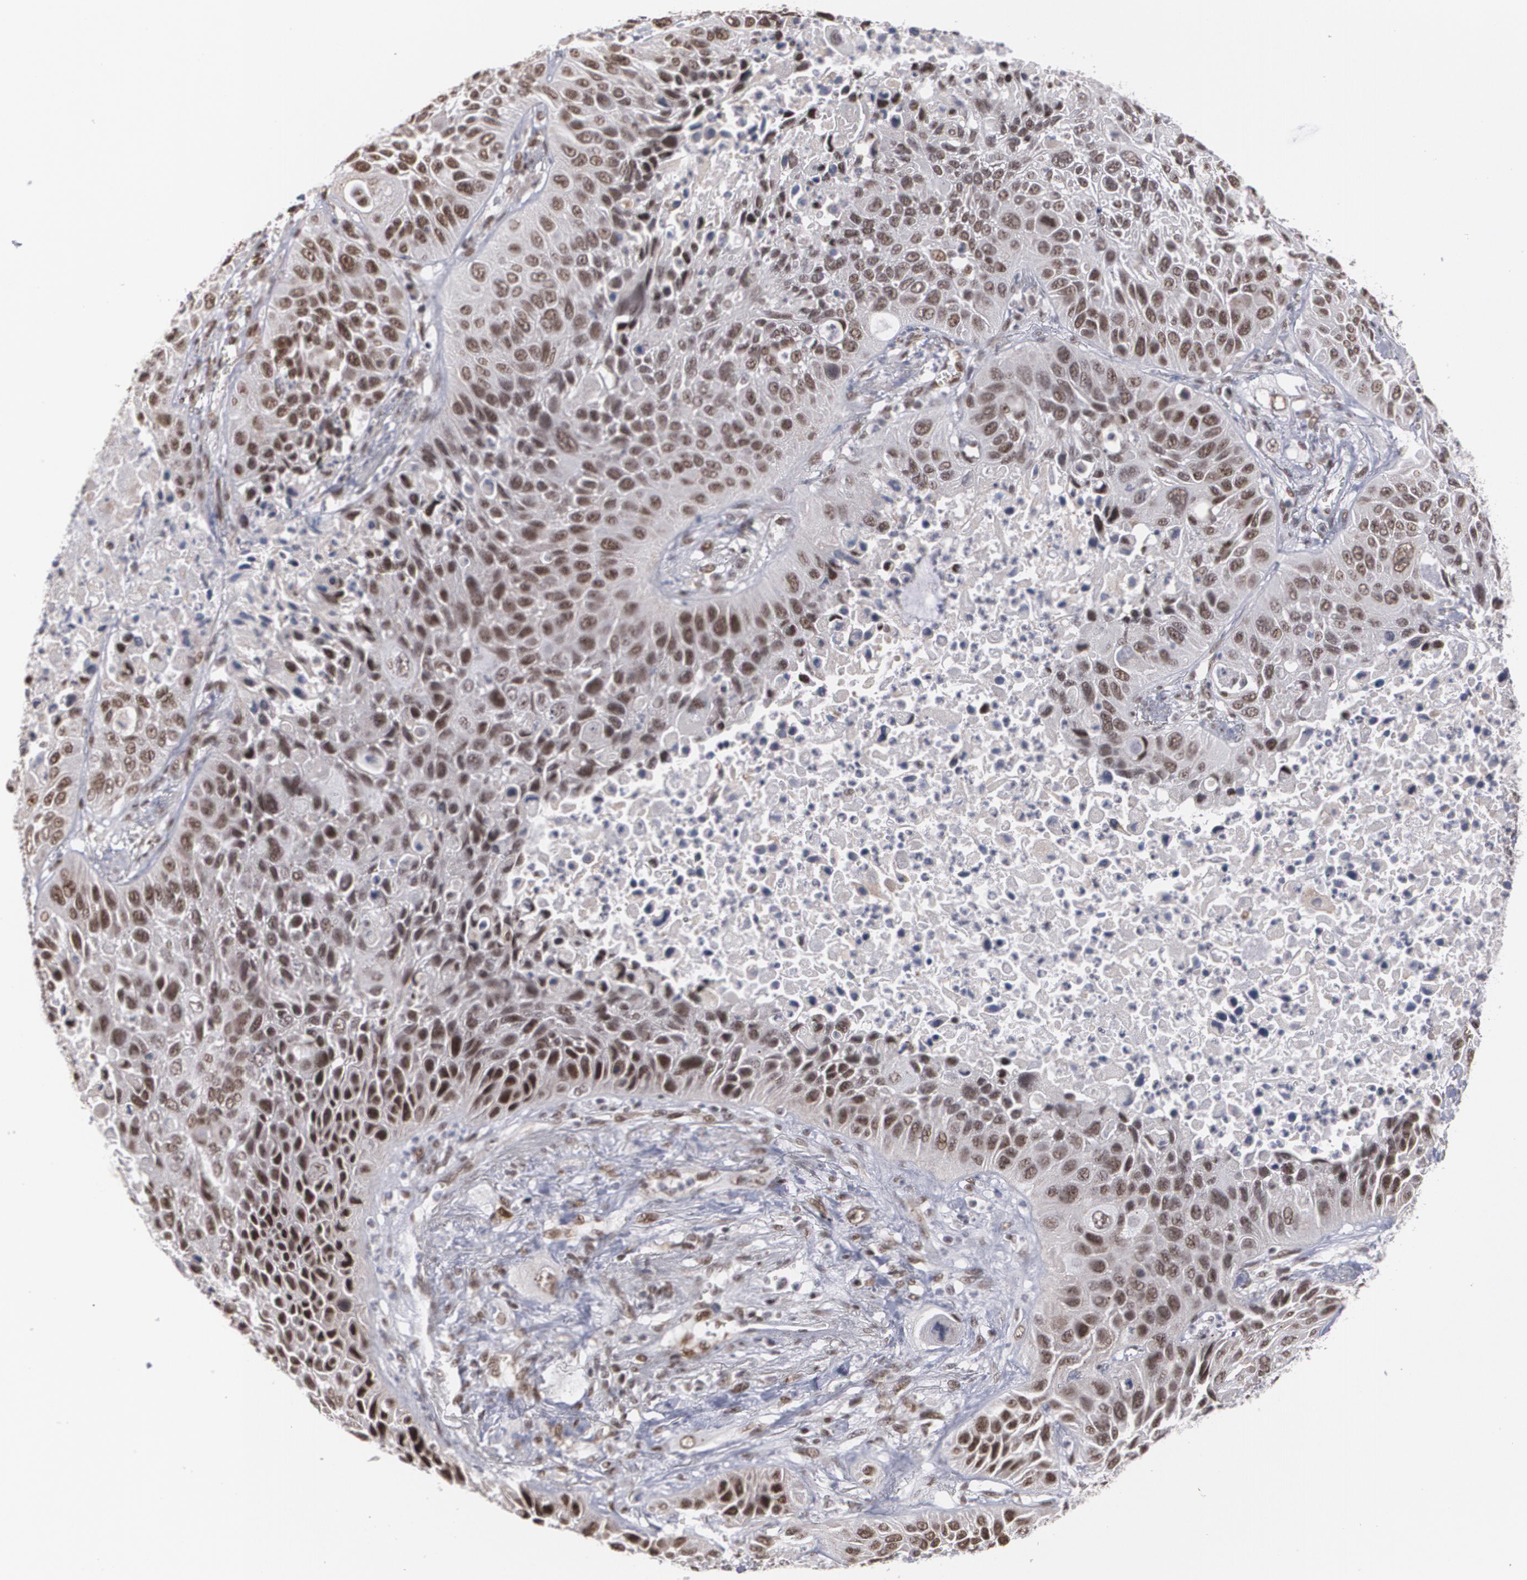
{"staining": {"intensity": "moderate", "quantity": ">75%", "location": "nuclear"}, "tissue": "lung cancer", "cell_type": "Tumor cells", "image_type": "cancer", "snomed": [{"axis": "morphology", "description": "Squamous cell carcinoma, NOS"}, {"axis": "topography", "description": "Lung"}], "caption": "Immunohistochemical staining of squamous cell carcinoma (lung) shows medium levels of moderate nuclear expression in approximately >75% of tumor cells. (DAB (3,3'-diaminobenzidine) = brown stain, brightfield microscopy at high magnification).", "gene": "ZNF75A", "patient": {"sex": "female", "age": 76}}